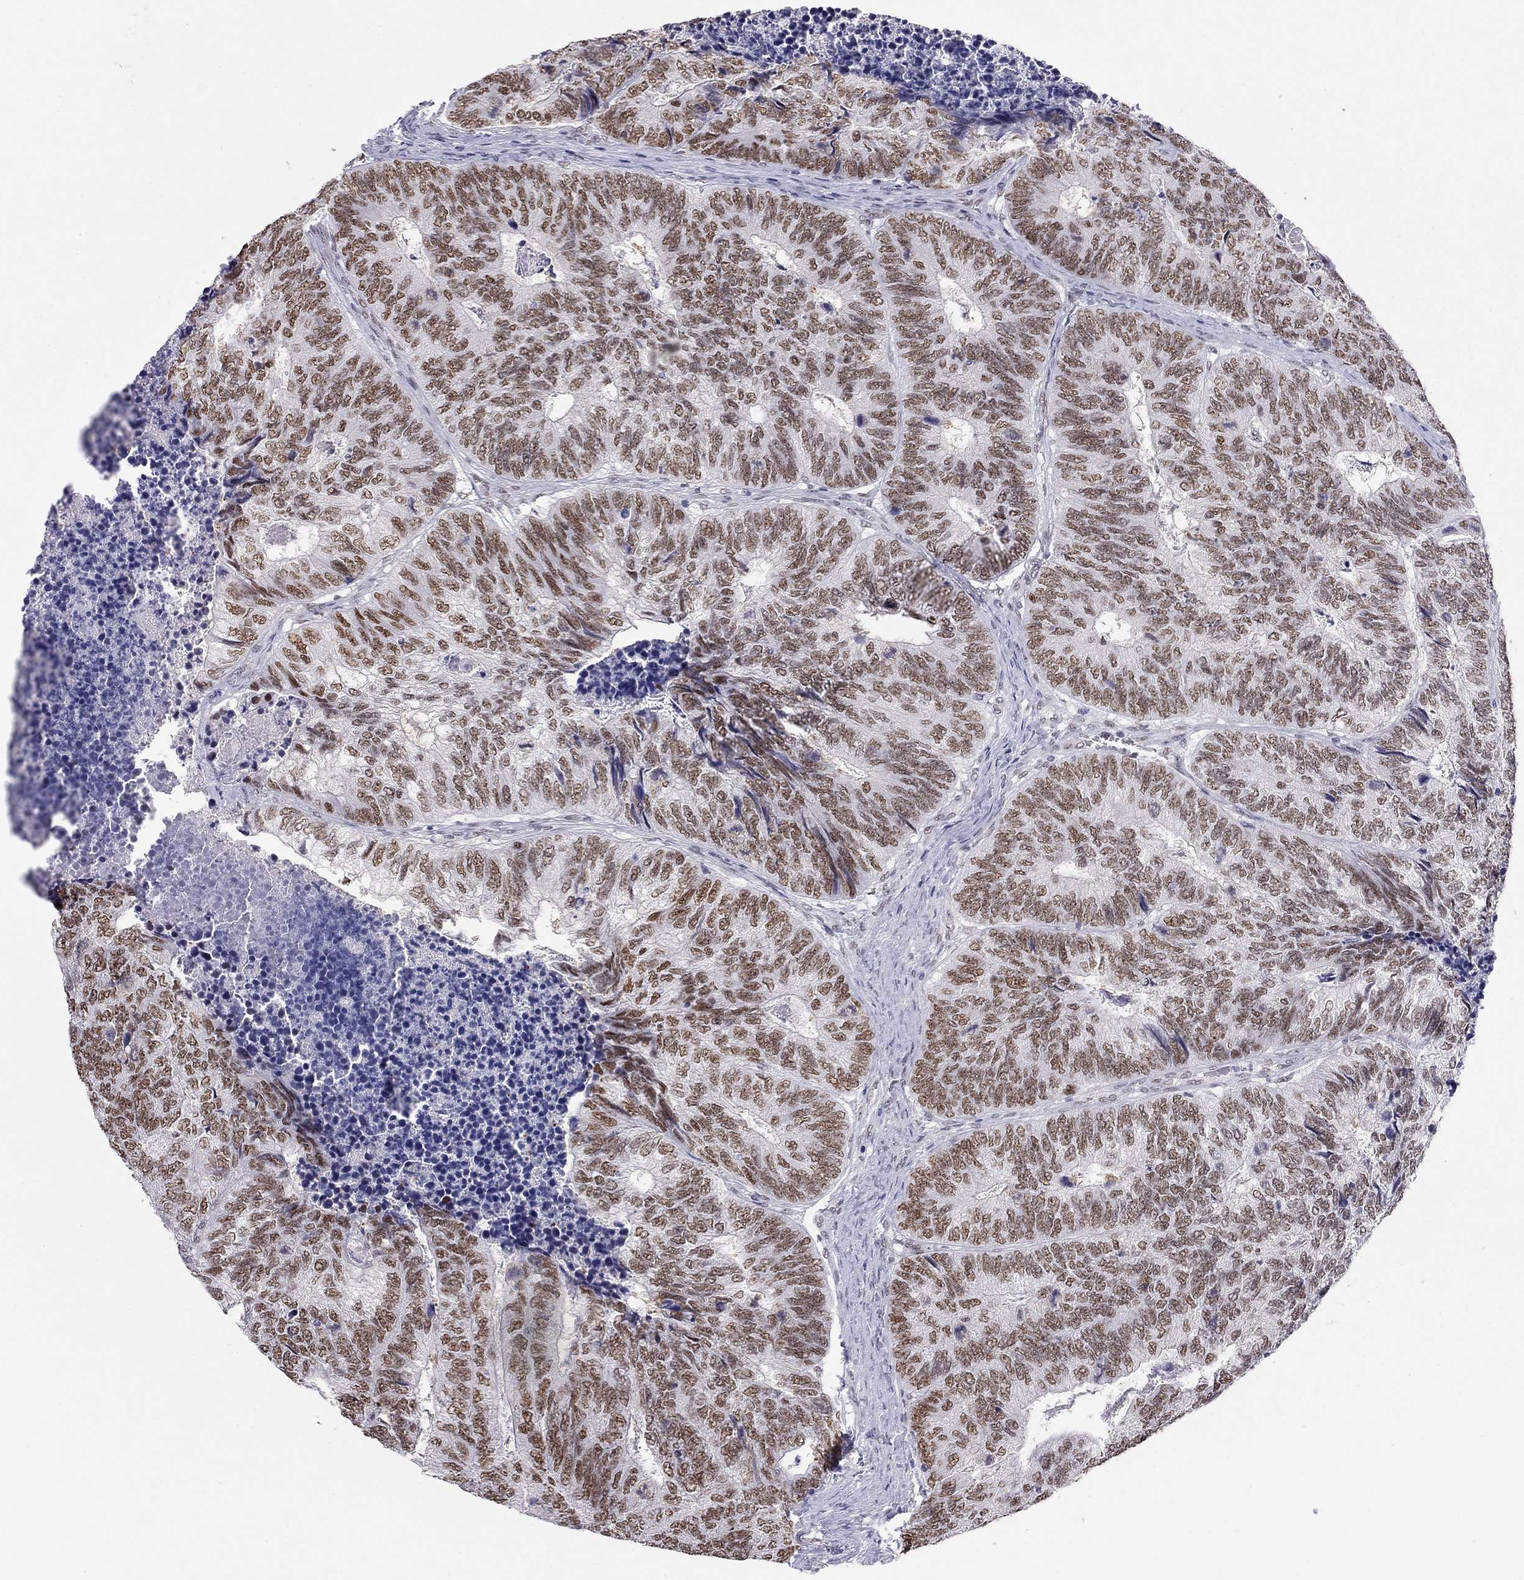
{"staining": {"intensity": "moderate", "quantity": ">75%", "location": "nuclear"}, "tissue": "colorectal cancer", "cell_type": "Tumor cells", "image_type": "cancer", "snomed": [{"axis": "morphology", "description": "Adenocarcinoma, NOS"}, {"axis": "topography", "description": "Colon"}], "caption": "The immunohistochemical stain shows moderate nuclear expression in tumor cells of colorectal adenocarcinoma tissue.", "gene": "DOT1L", "patient": {"sex": "female", "age": 67}}